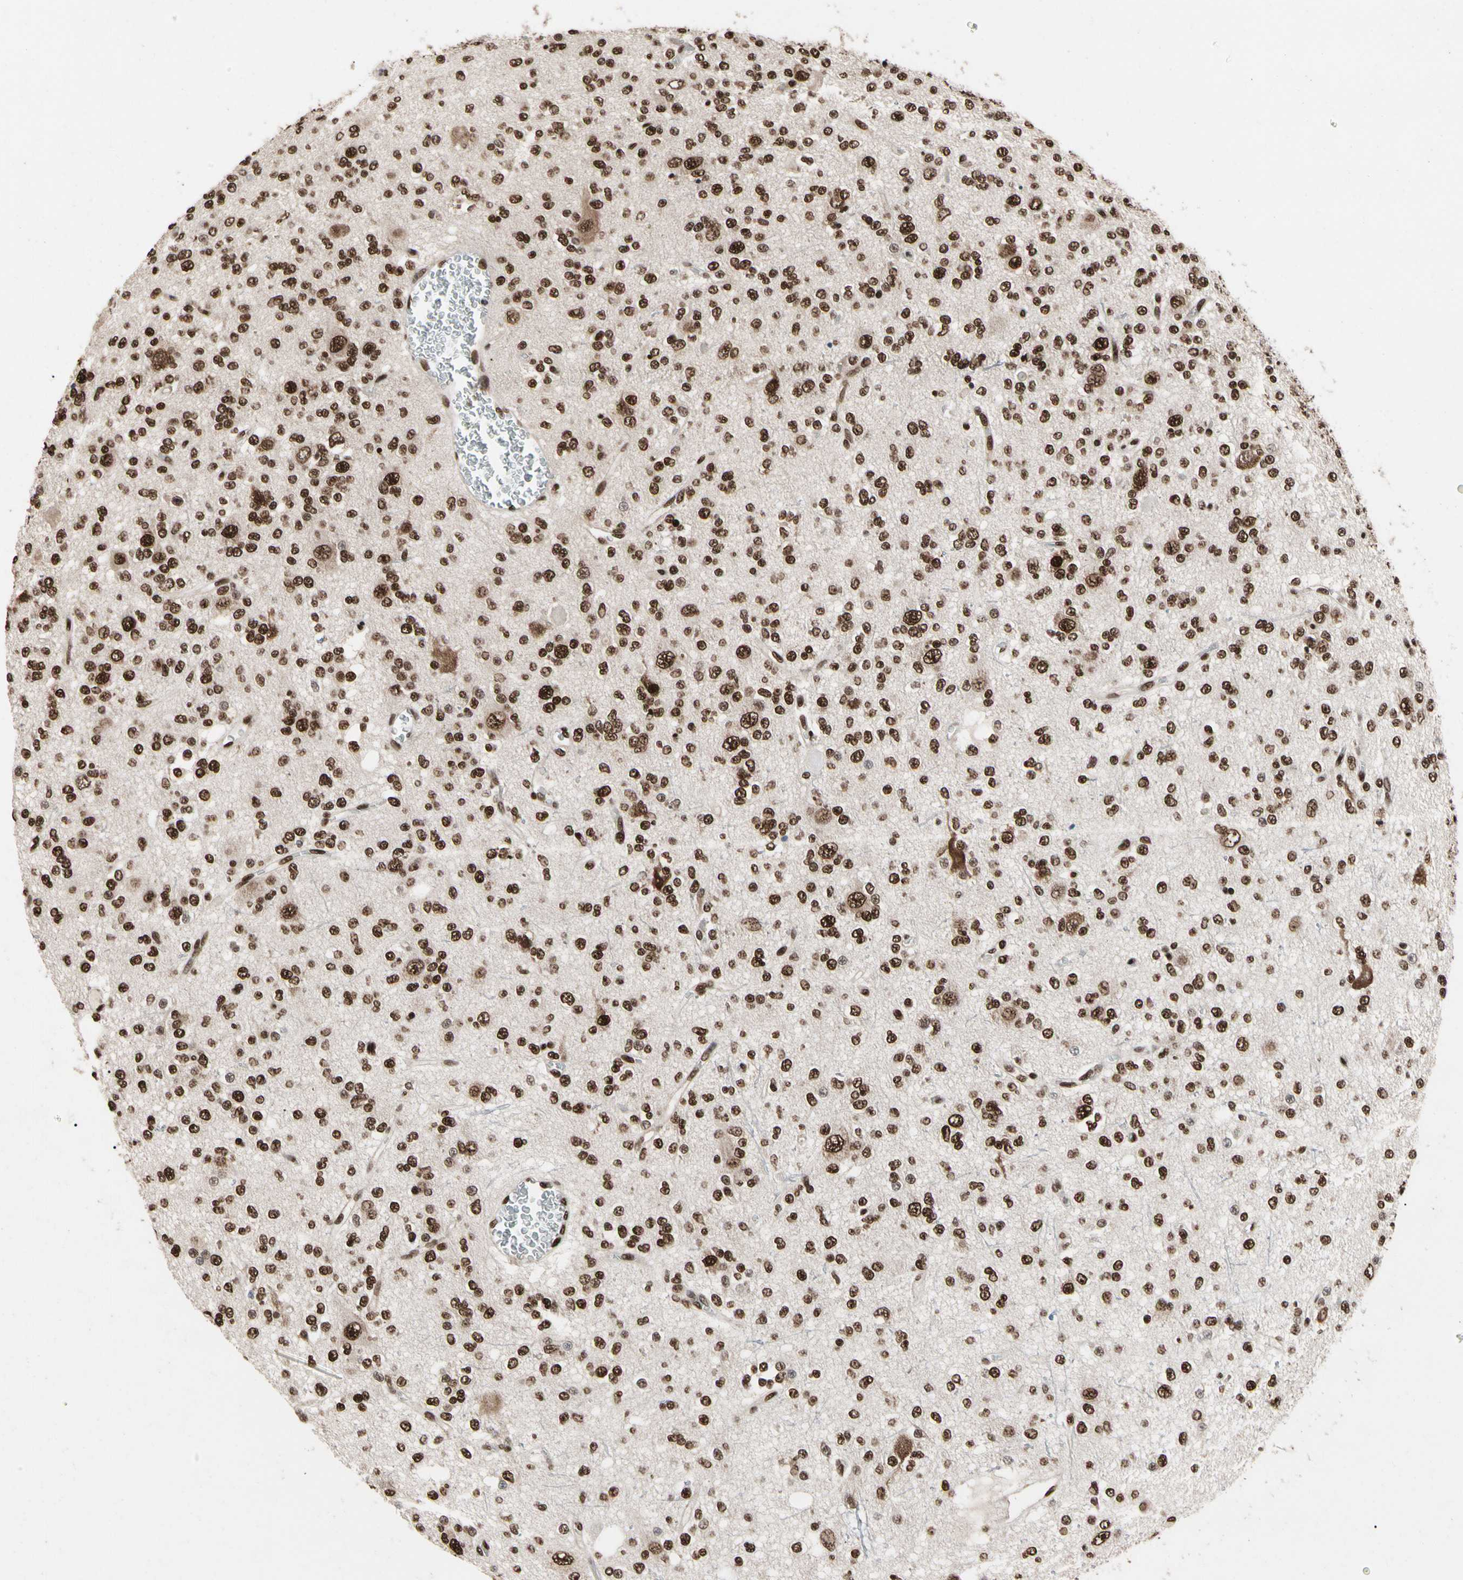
{"staining": {"intensity": "strong", "quantity": ">75%", "location": "nuclear"}, "tissue": "glioma", "cell_type": "Tumor cells", "image_type": "cancer", "snomed": [{"axis": "morphology", "description": "Glioma, malignant, Low grade"}, {"axis": "topography", "description": "Brain"}], "caption": "A histopathology image showing strong nuclear positivity in about >75% of tumor cells in glioma, as visualized by brown immunohistochemical staining.", "gene": "FAM98B", "patient": {"sex": "male", "age": 38}}